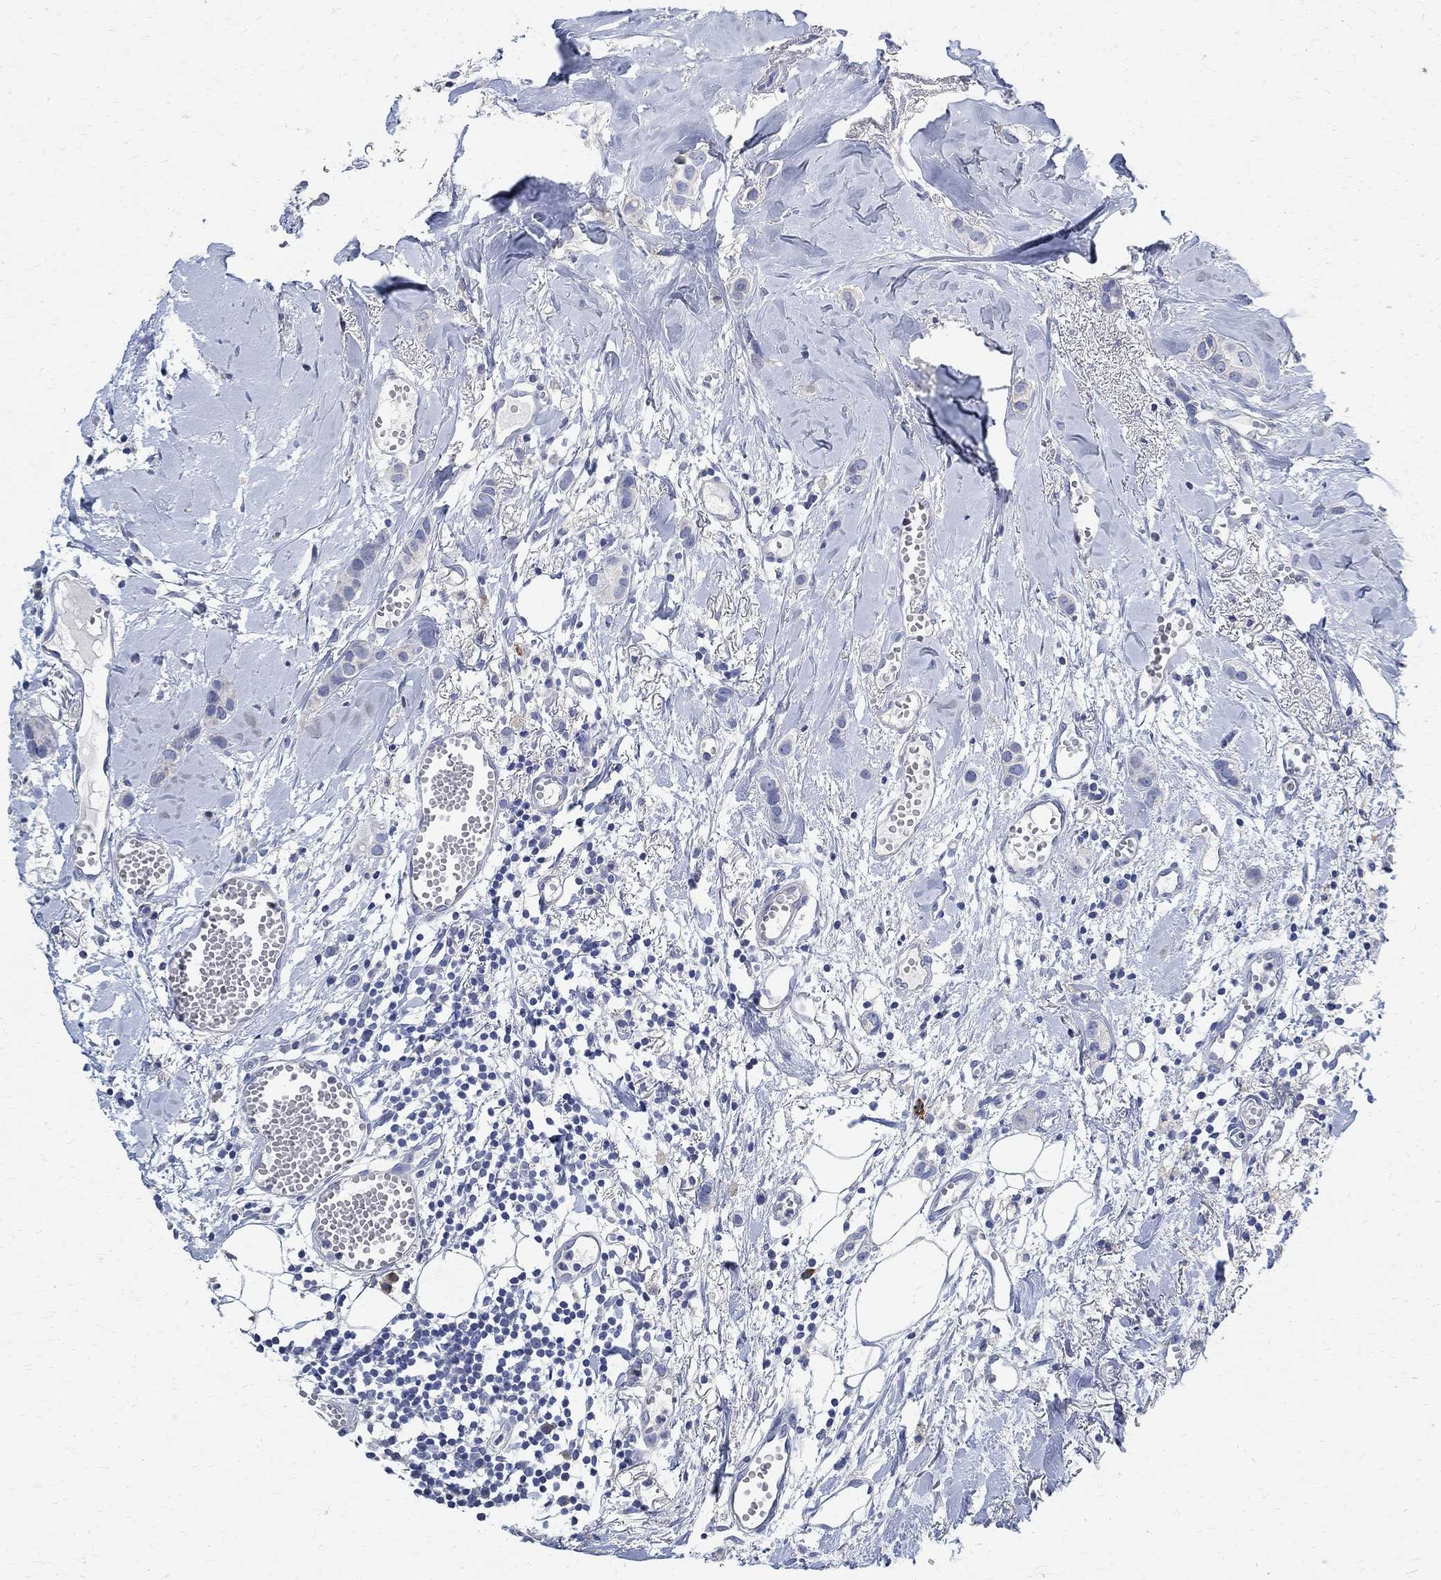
{"staining": {"intensity": "negative", "quantity": "none", "location": "none"}, "tissue": "breast cancer", "cell_type": "Tumor cells", "image_type": "cancer", "snomed": [{"axis": "morphology", "description": "Duct carcinoma"}, {"axis": "topography", "description": "Breast"}], "caption": "High power microscopy photomicrograph of an immunohistochemistry image of breast cancer, revealing no significant expression in tumor cells. Nuclei are stained in blue.", "gene": "PRX", "patient": {"sex": "female", "age": 85}}